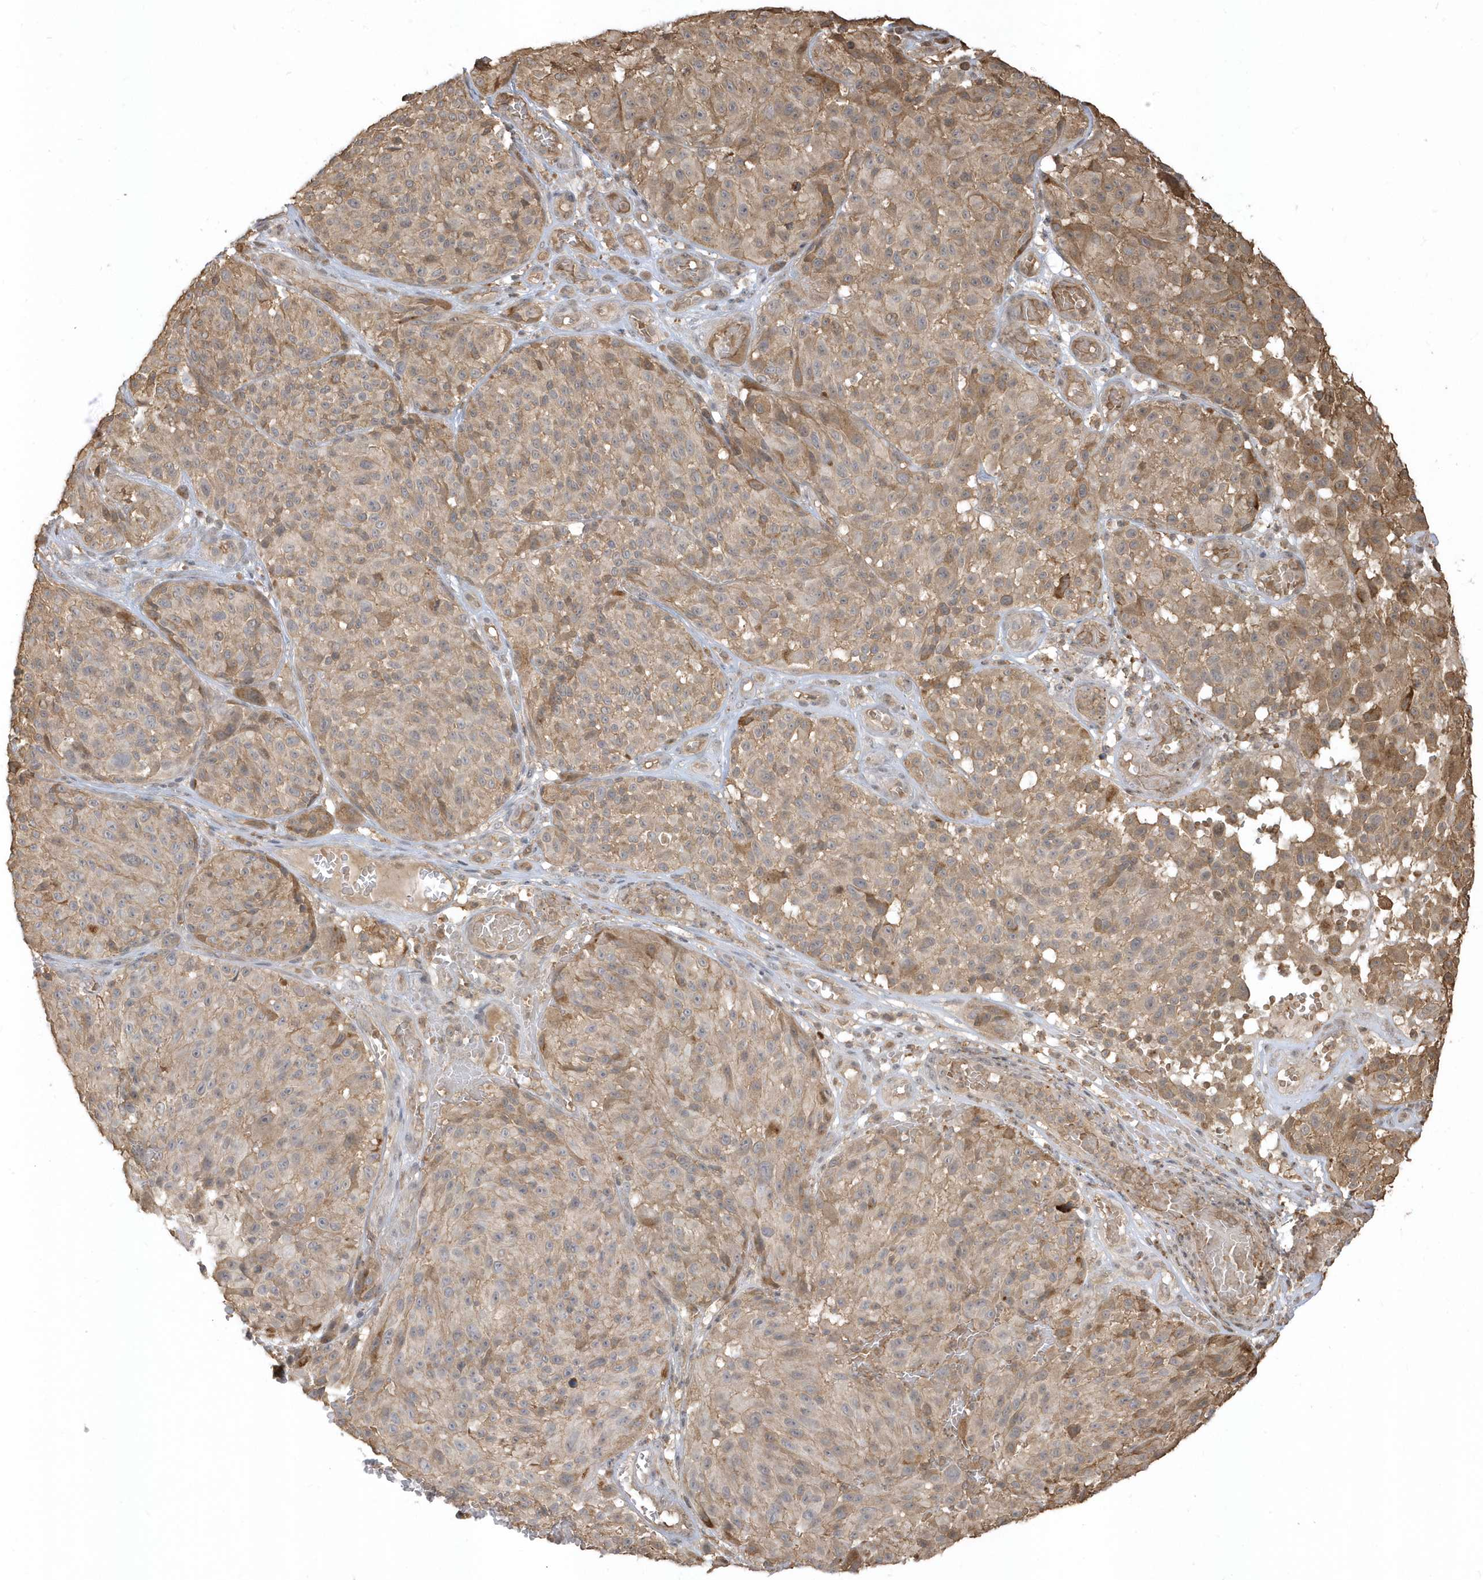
{"staining": {"intensity": "weak", "quantity": ">75%", "location": "cytoplasmic/membranous"}, "tissue": "melanoma", "cell_type": "Tumor cells", "image_type": "cancer", "snomed": [{"axis": "morphology", "description": "Malignant melanoma, NOS"}, {"axis": "topography", "description": "Skin"}], "caption": "Tumor cells display low levels of weak cytoplasmic/membranous positivity in approximately >75% of cells in melanoma.", "gene": "ZBTB8A", "patient": {"sex": "male", "age": 83}}